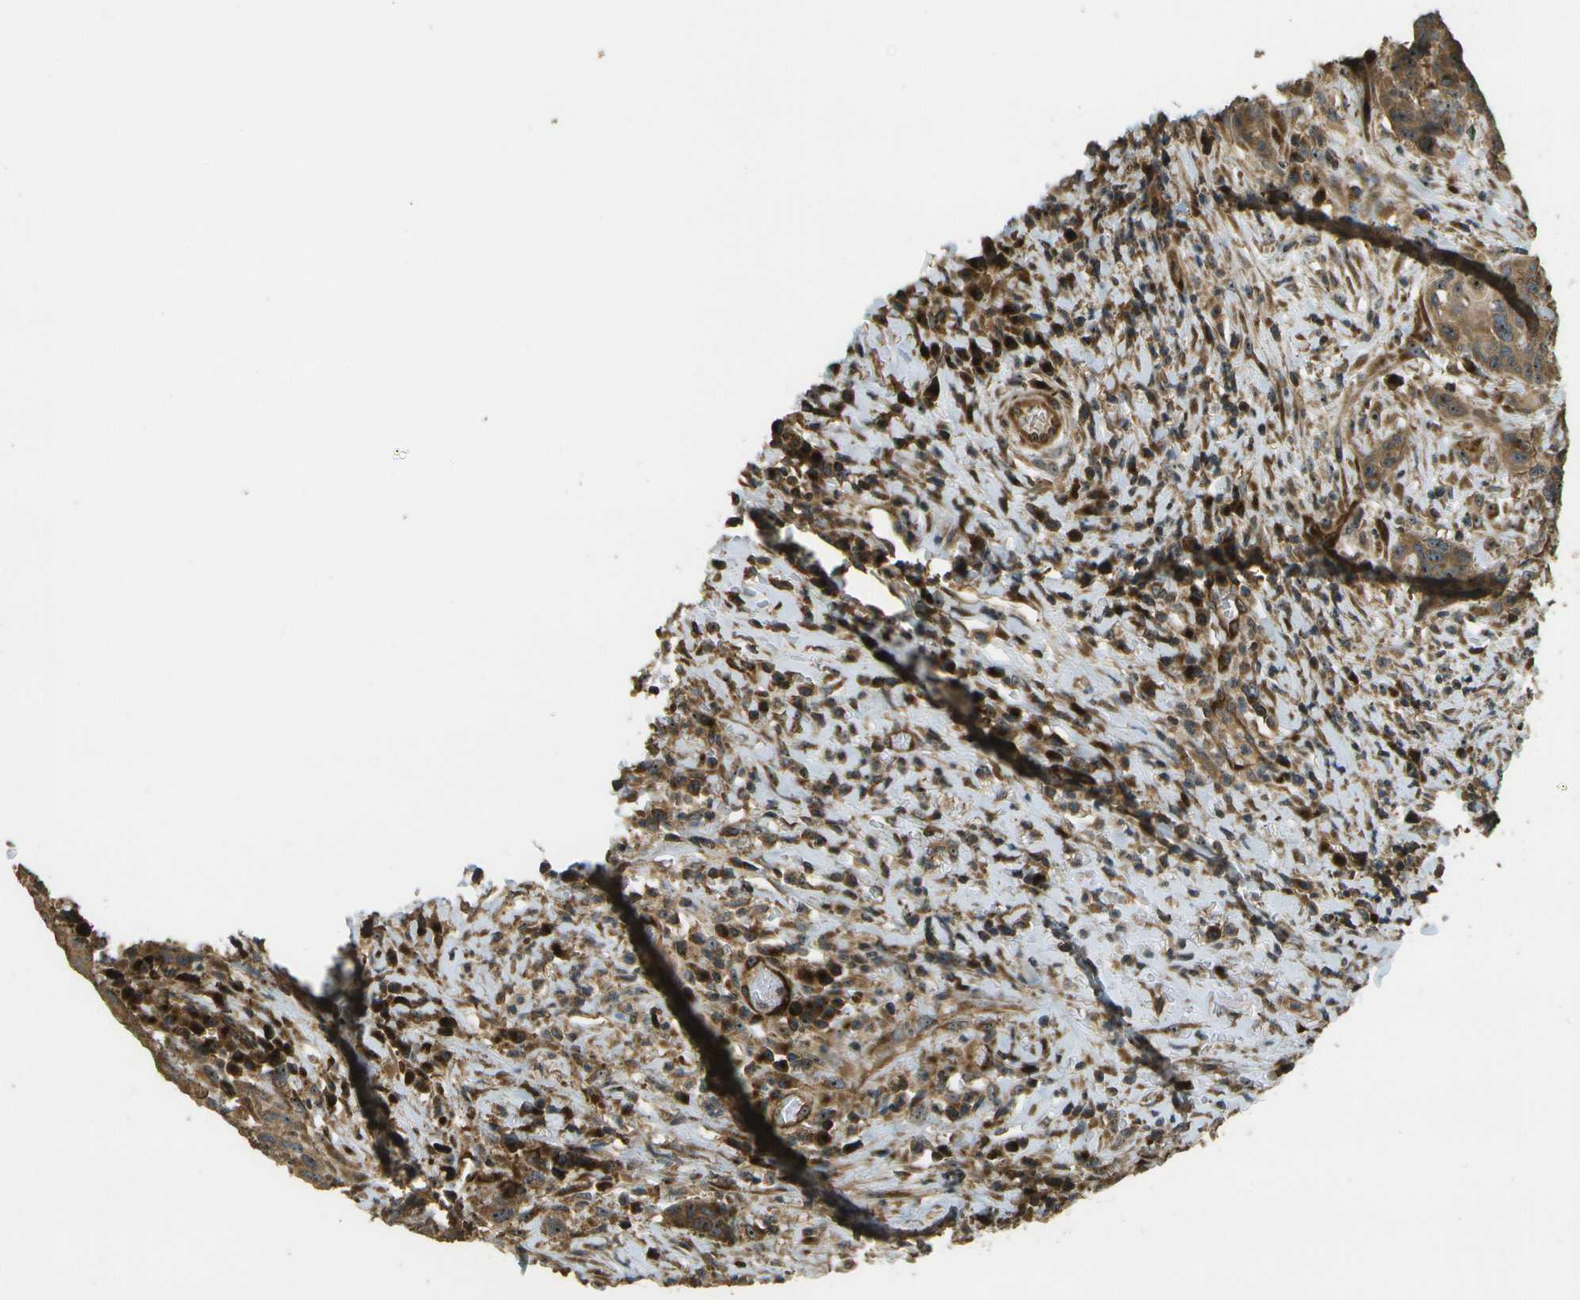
{"staining": {"intensity": "moderate", "quantity": ">75%", "location": "cytoplasmic/membranous,nuclear"}, "tissue": "head and neck cancer", "cell_type": "Tumor cells", "image_type": "cancer", "snomed": [{"axis": "morphology", "description": "Squamous cell carcinoma, NOS"}, {"axis": "topography", "description": "Head-Neck"}], "caption": "Human squamous cell carcinoma (head and neck) stained with a protein marker demonstrates moderate staining in tumor cells.", "gene": "LRP12", "patient": {"sex": "male", "age": 66}}